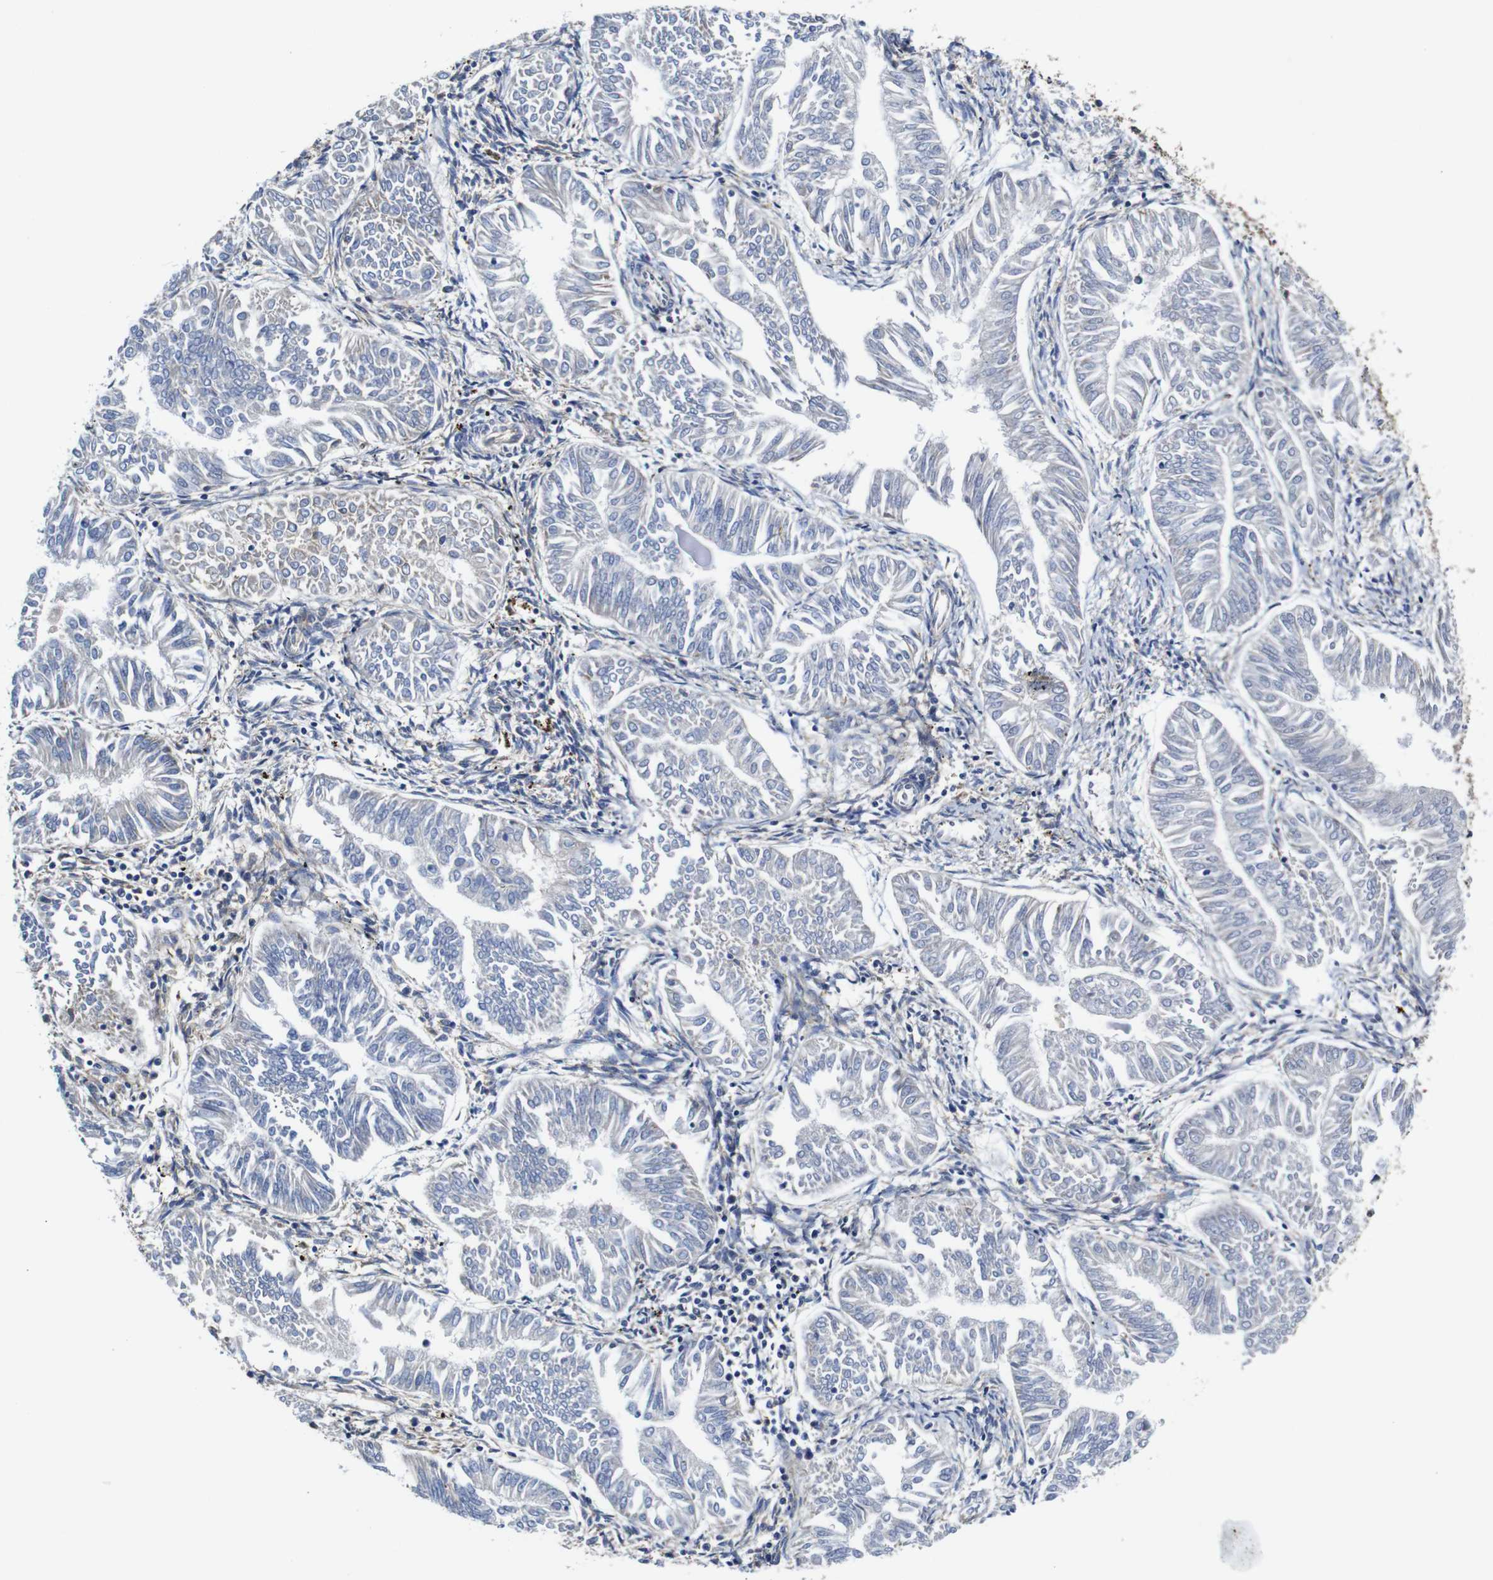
{"staining": {"intensity": "negative", "quantity": "none", "location": "none"}, "tissue": "endometrial cancer", "cell_type": "Tumor cells", "image_type": "cancer", "snomed": [{"axis": "morphology", "description": "Adenocarcinoma, NOS"}, {"axis": "topography", "description": "Endometrium"}], "caption": "Protein analysis of endometrial cancer reveals no significant positivity in tumor cells.", "gene": "CLCC1", "patient": {"sex": "female", "age": 53}}